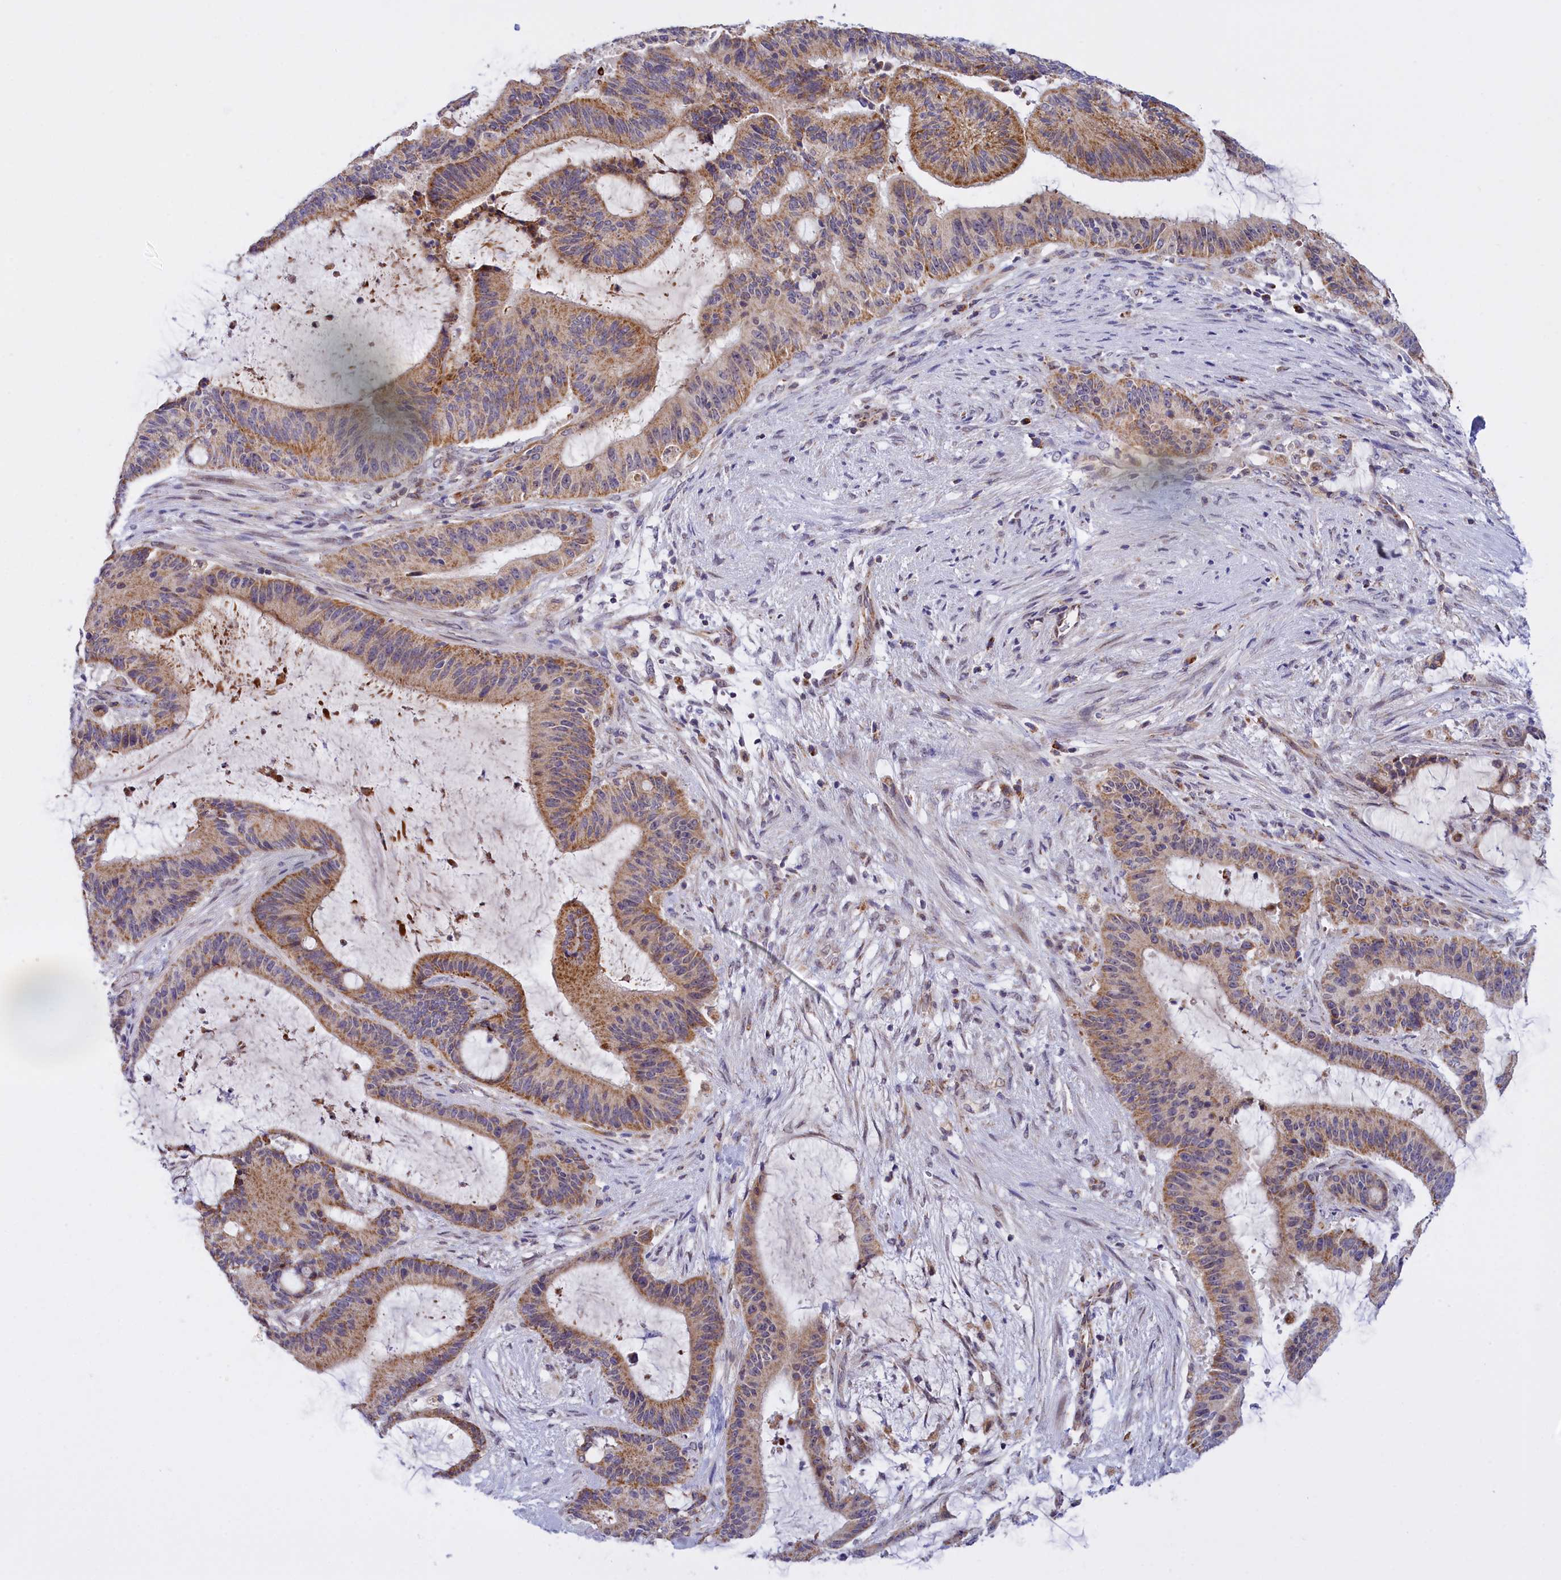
{"staining": {"intensity": "moderate", "quantity": ">75%", "location": "cytoplasmic/membranous"}, "tissue": "liver cancer", "cell_type": "Tumor cells", "image_type": "cancer", "snomed": [{"axis": "morphology", "description": "Normal tissue, NOS"}, {"axis": "morphology", "description": "Cholangiocarcinoma"}, {"axis": "topography", "description": "Liver"}, {"axis": "topography", "description": "Peripheral nerve tissue"}], "caption": "High-power microscopy captured an IHC histopathology image of cholangiocarcinoma (liver), revealing moderate cytoplasmic/membranous staining in about >75% of tumor cells. (Brightfield microscopy of DAB IHC at high magnification).", "gene": "FAM149B1", "patient": {"sex": "female", "age": 73}}